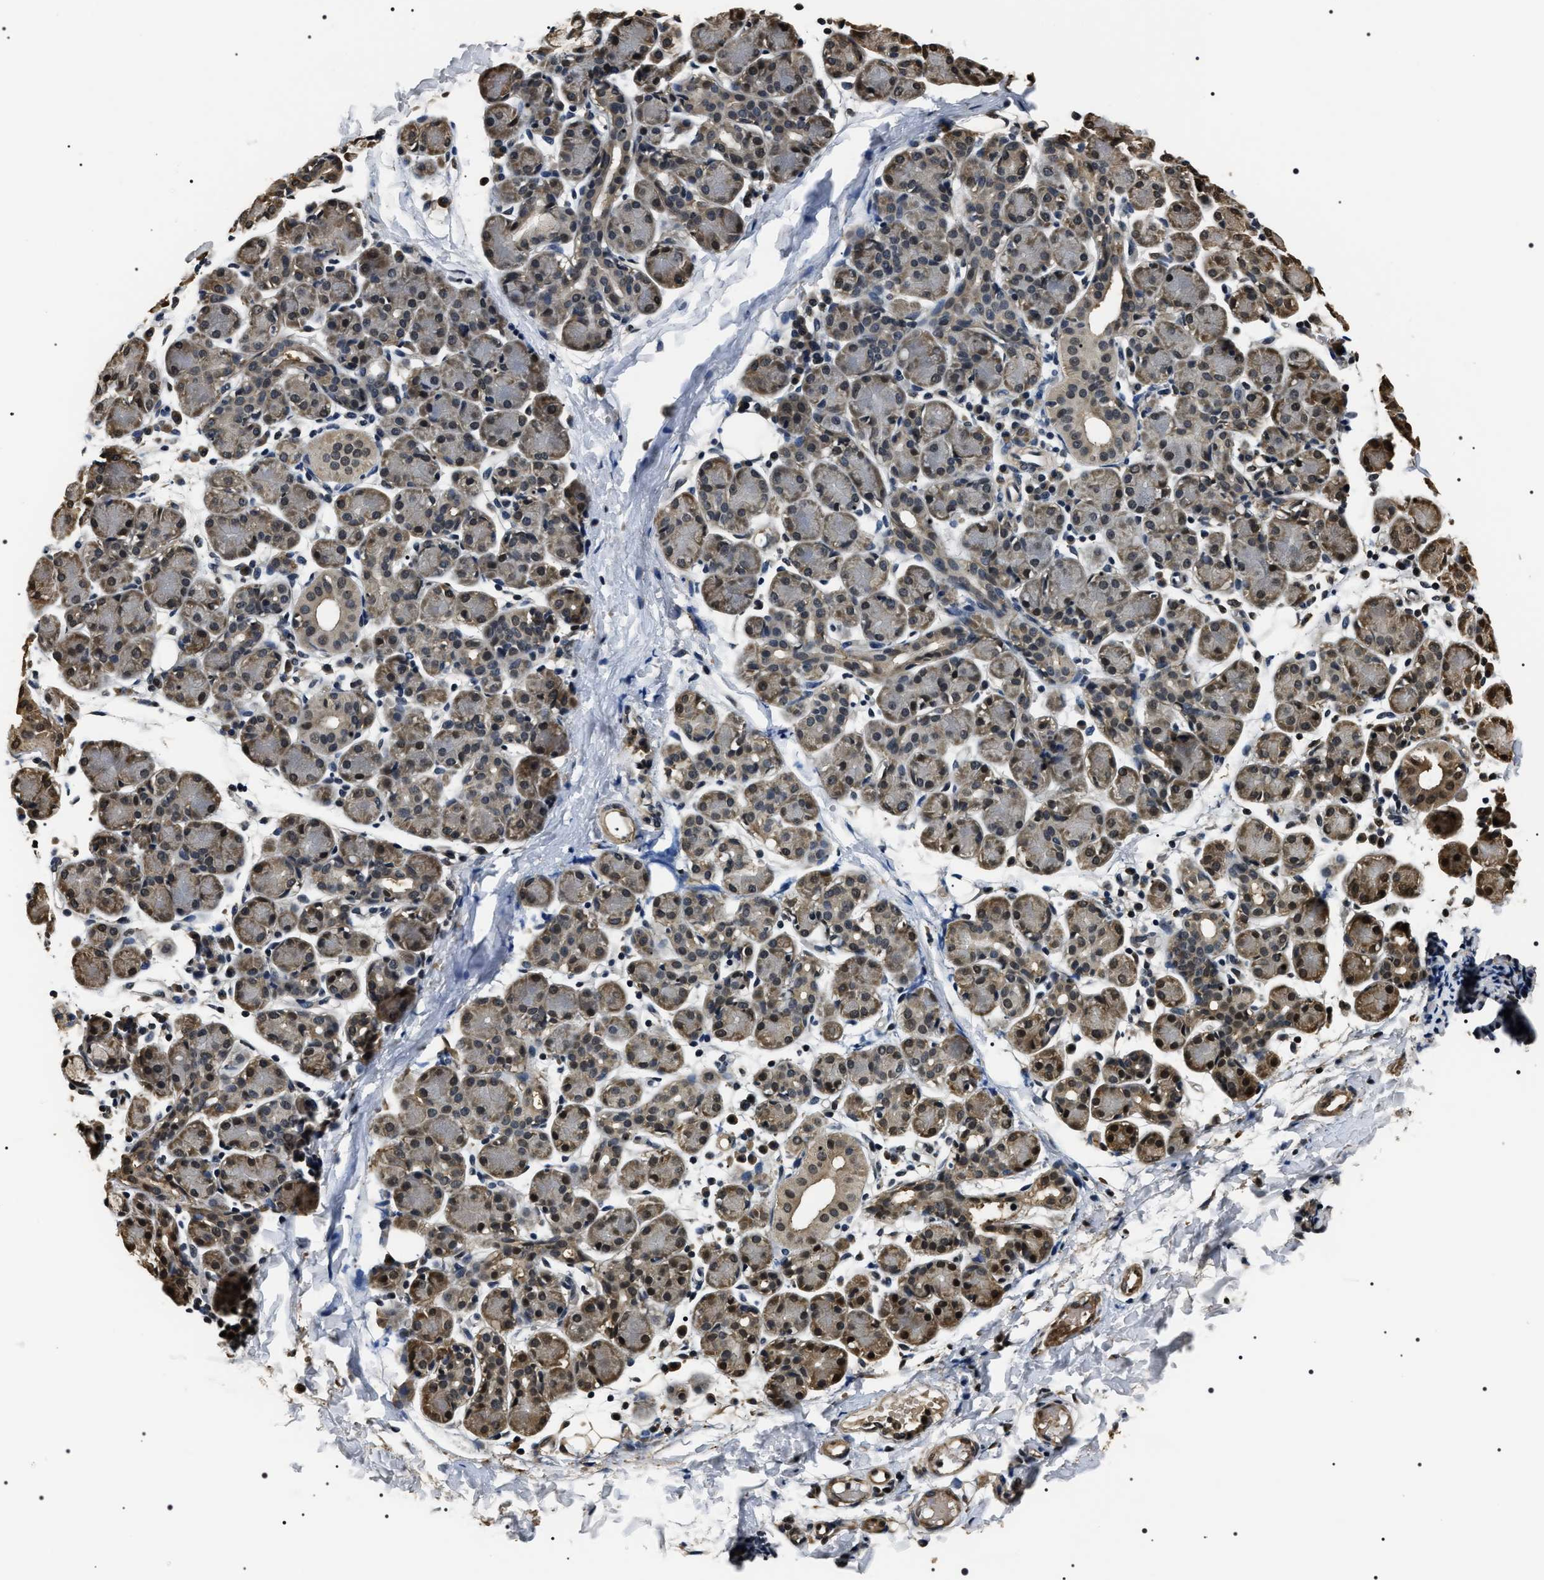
{"staining": {"intensity": "moderate", "quantity": "25%-75%", "location": "cytoplasmic/membranous,nuclear"}, "tissue": "salivary gland", "cell_type": "Glandular cells", "image_type": "normal", "snomed": [{"axis": "morphology", "description": "Normal tissue, NOS"}, {"axis": "morphology", "description": "Inflammation, NOS"}, {"axis": "topography", "description": "Lymph node"}, {"axis": "topography", "description": "Salivary gland"}], "caption": "Unremarkable salivary gland was stained to show a protein in brown. There is medium levels of moderate cytoplasmic/membranous,nuclear positivity in about 25%-75% of glandular cells. (brown staining indicates protein expression, while blue staining denotes nuclei).", "gene": "ARHGAP22", "patient": {"sex": "male", "age": 3}}